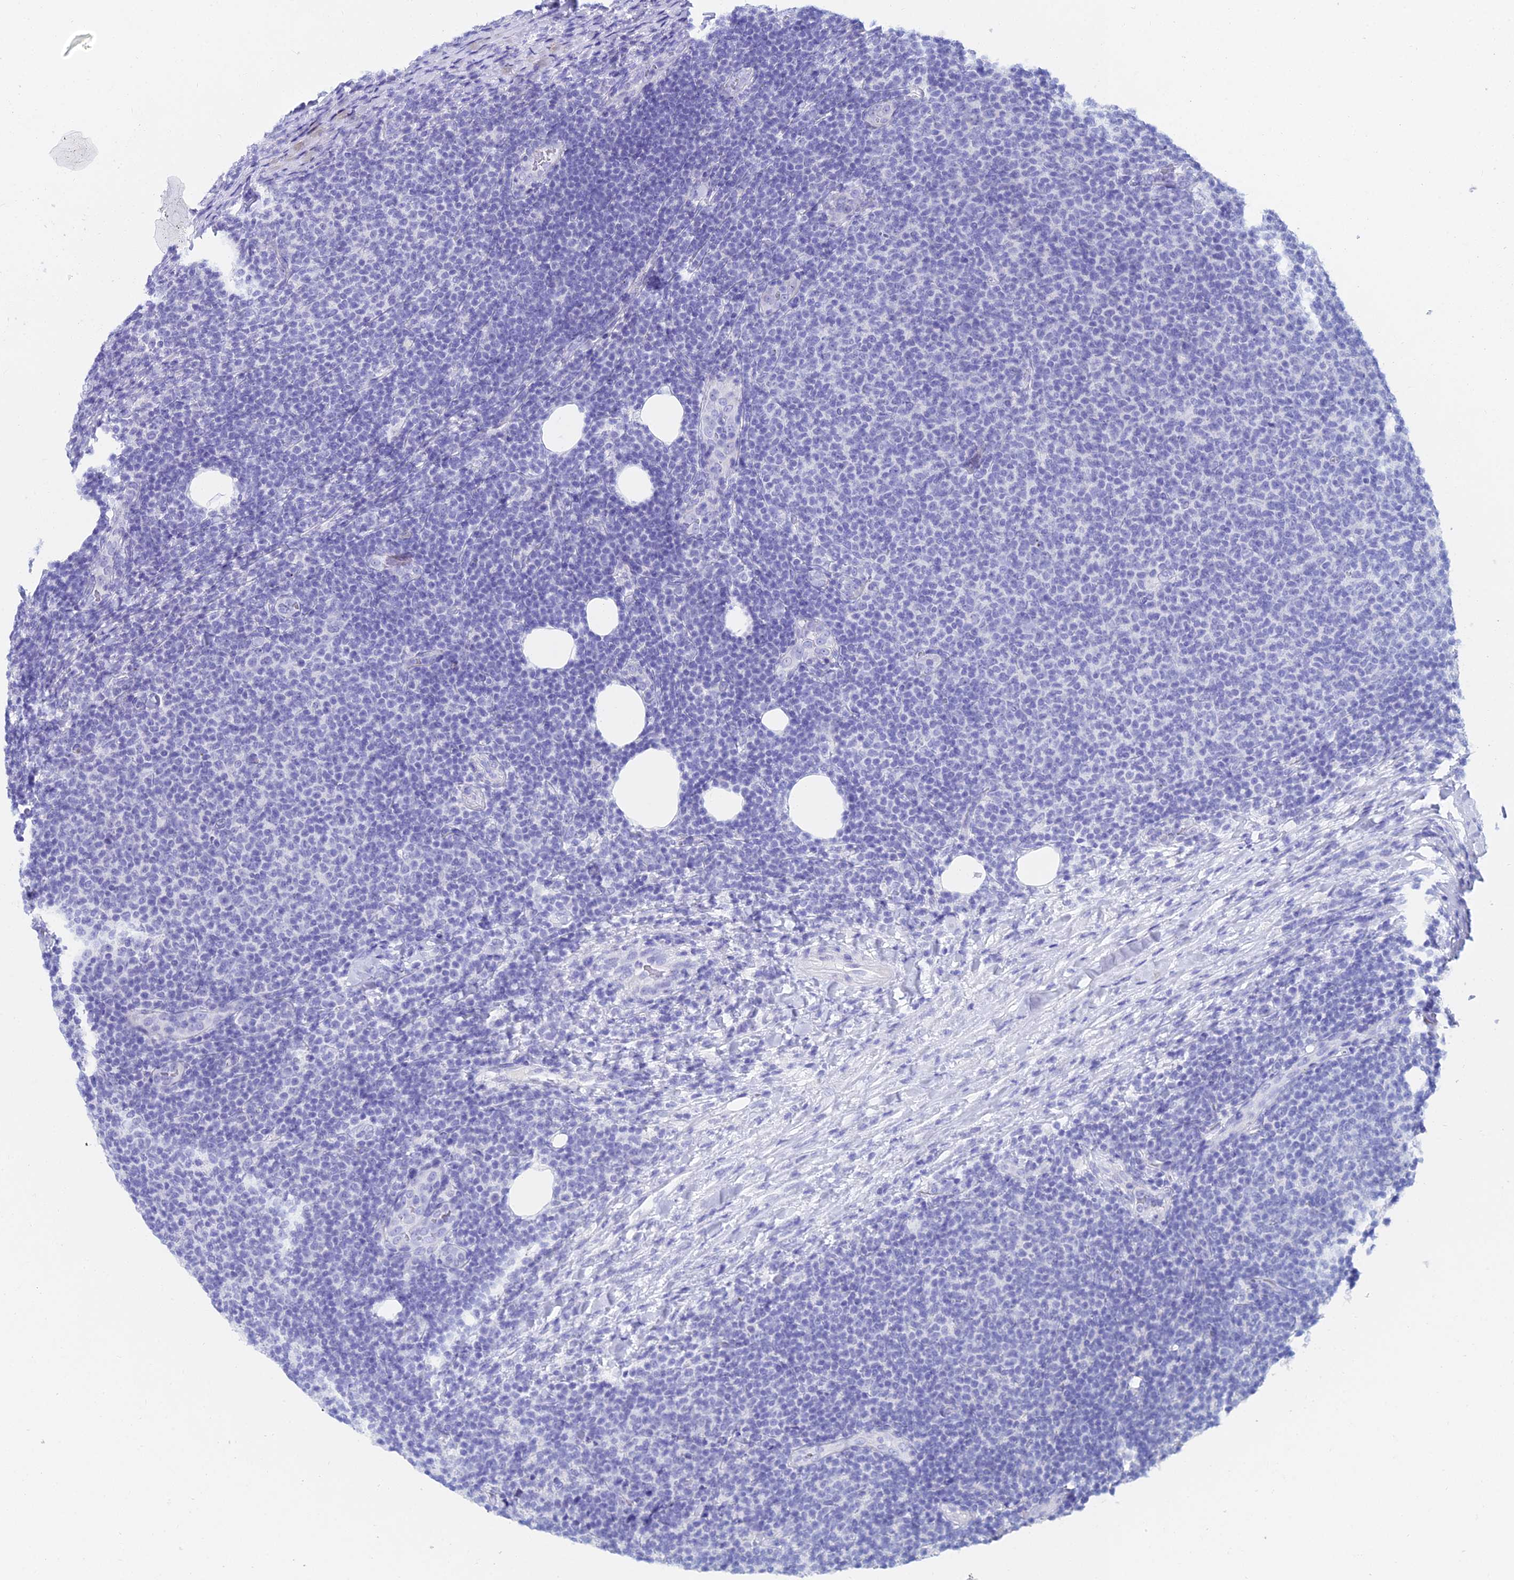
{"staining": {"intensity": "negative", "quantity": "none", "location": "none"}, "tissue": "lymphoma", "cell_type": "Tumor cells", "image_type": "cancer", "snomed": [{"axis": "morphology", "description": "Malignant lymphoma, non-Hodgkin's type, Low grade"}, {"axis": "topography", "description": "Lymph node"}], "caption": "Immunohistochemical staining of human low-grade malignant lymphoma, non-Hodgkin's type demonstrates no significant staining in tumor cells.", "gene": "HSPA1L", "patient": {"sex": "male", "age": 66}}